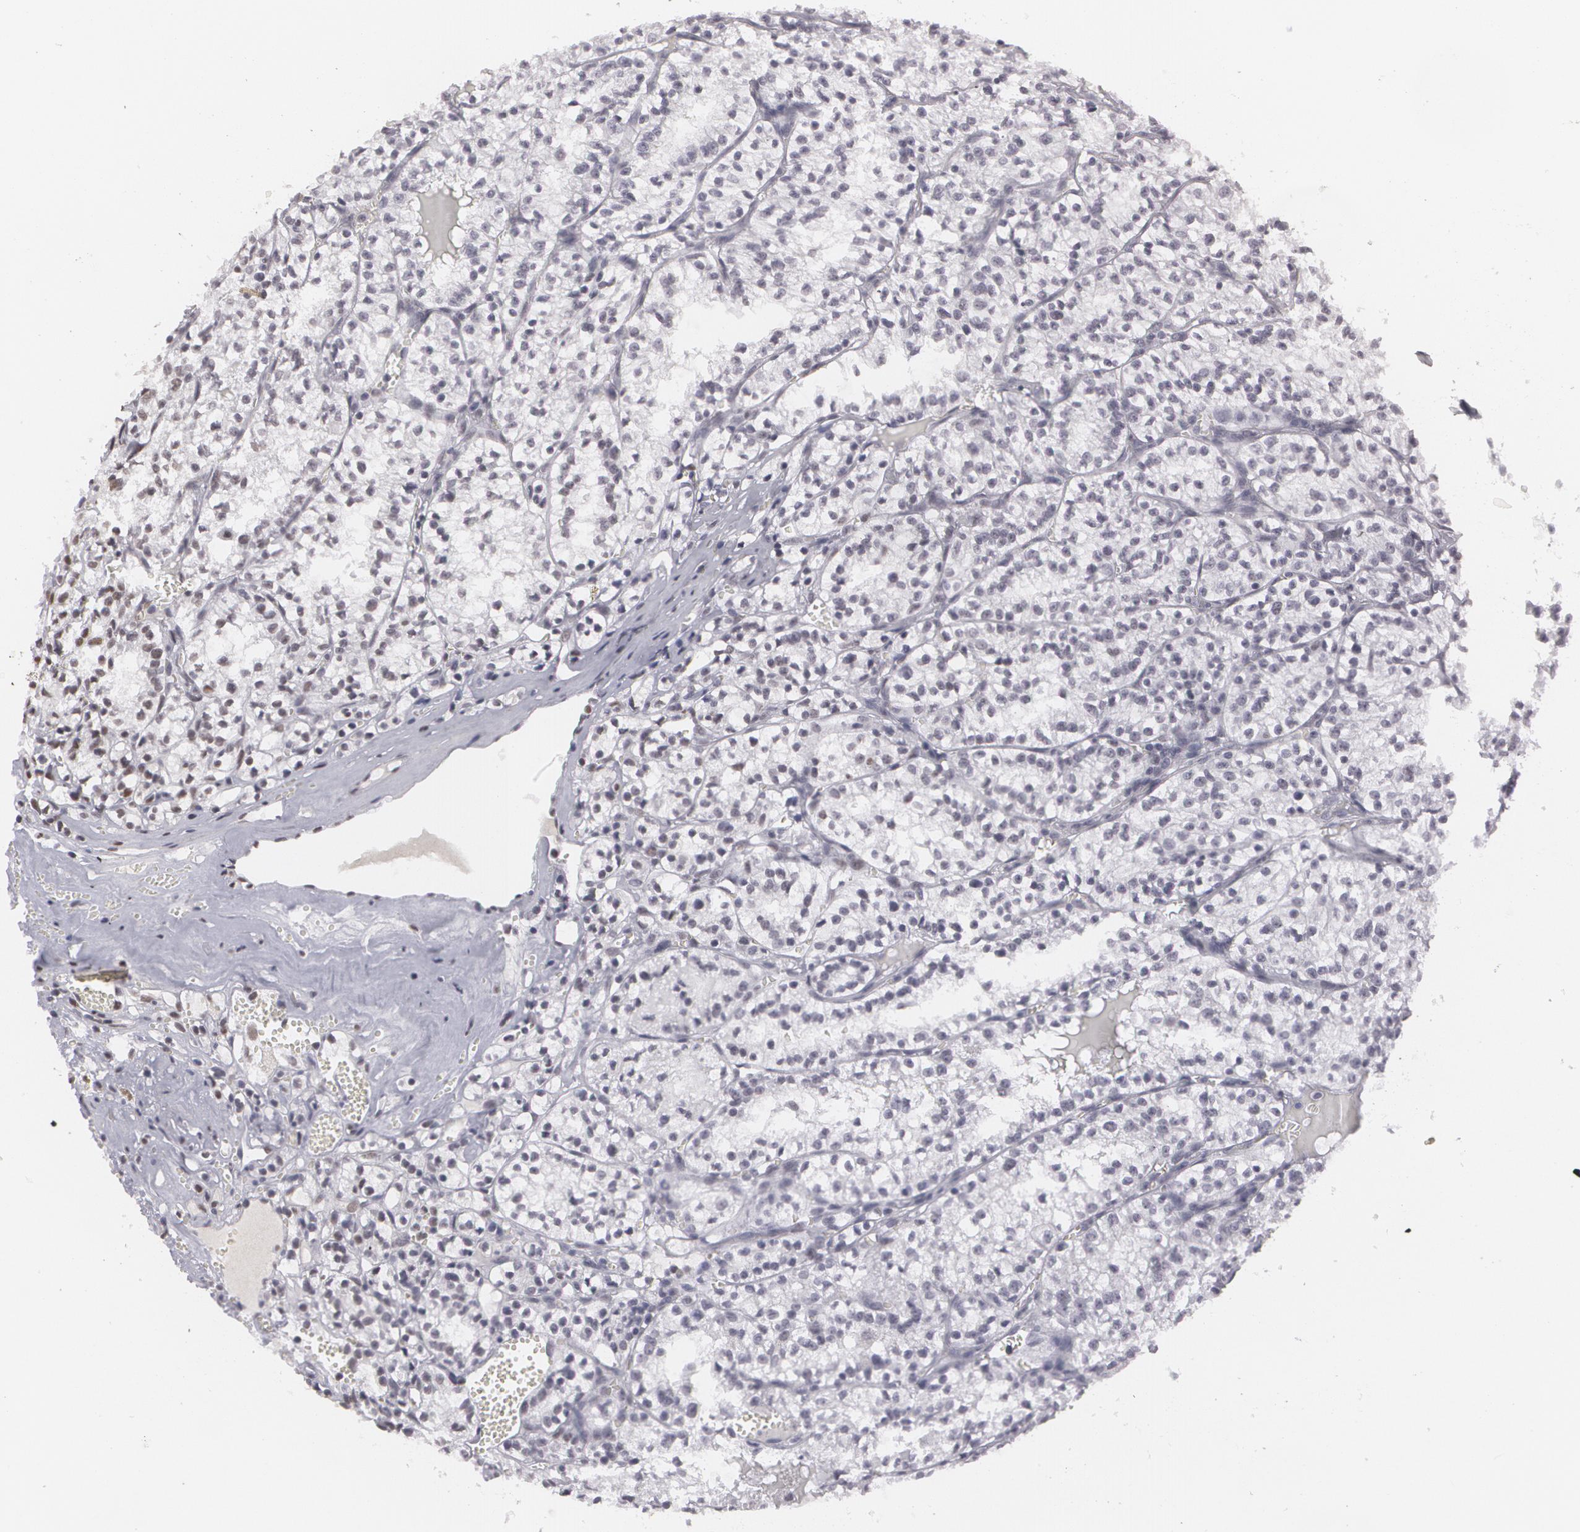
{"staining": {"intensity": "strong", "quantity": ">75%", "location": "nuclear"}, "tissue": "renal cancer", "cell_type": "Tumor cells", "image_type": "cancer", "snomed": [{"axis": "morphology", "description": "Adenocarcinoma, NOS"}, {"axis": "topography", "description": "Kidney"}], "caption": "This is an image of immunohistochemistry staining of renal cancer, which shows strong expression in the nuclear of tumor cells.", "gene": "RCOR1", "patient": {"sex": "male", "age": 61}}